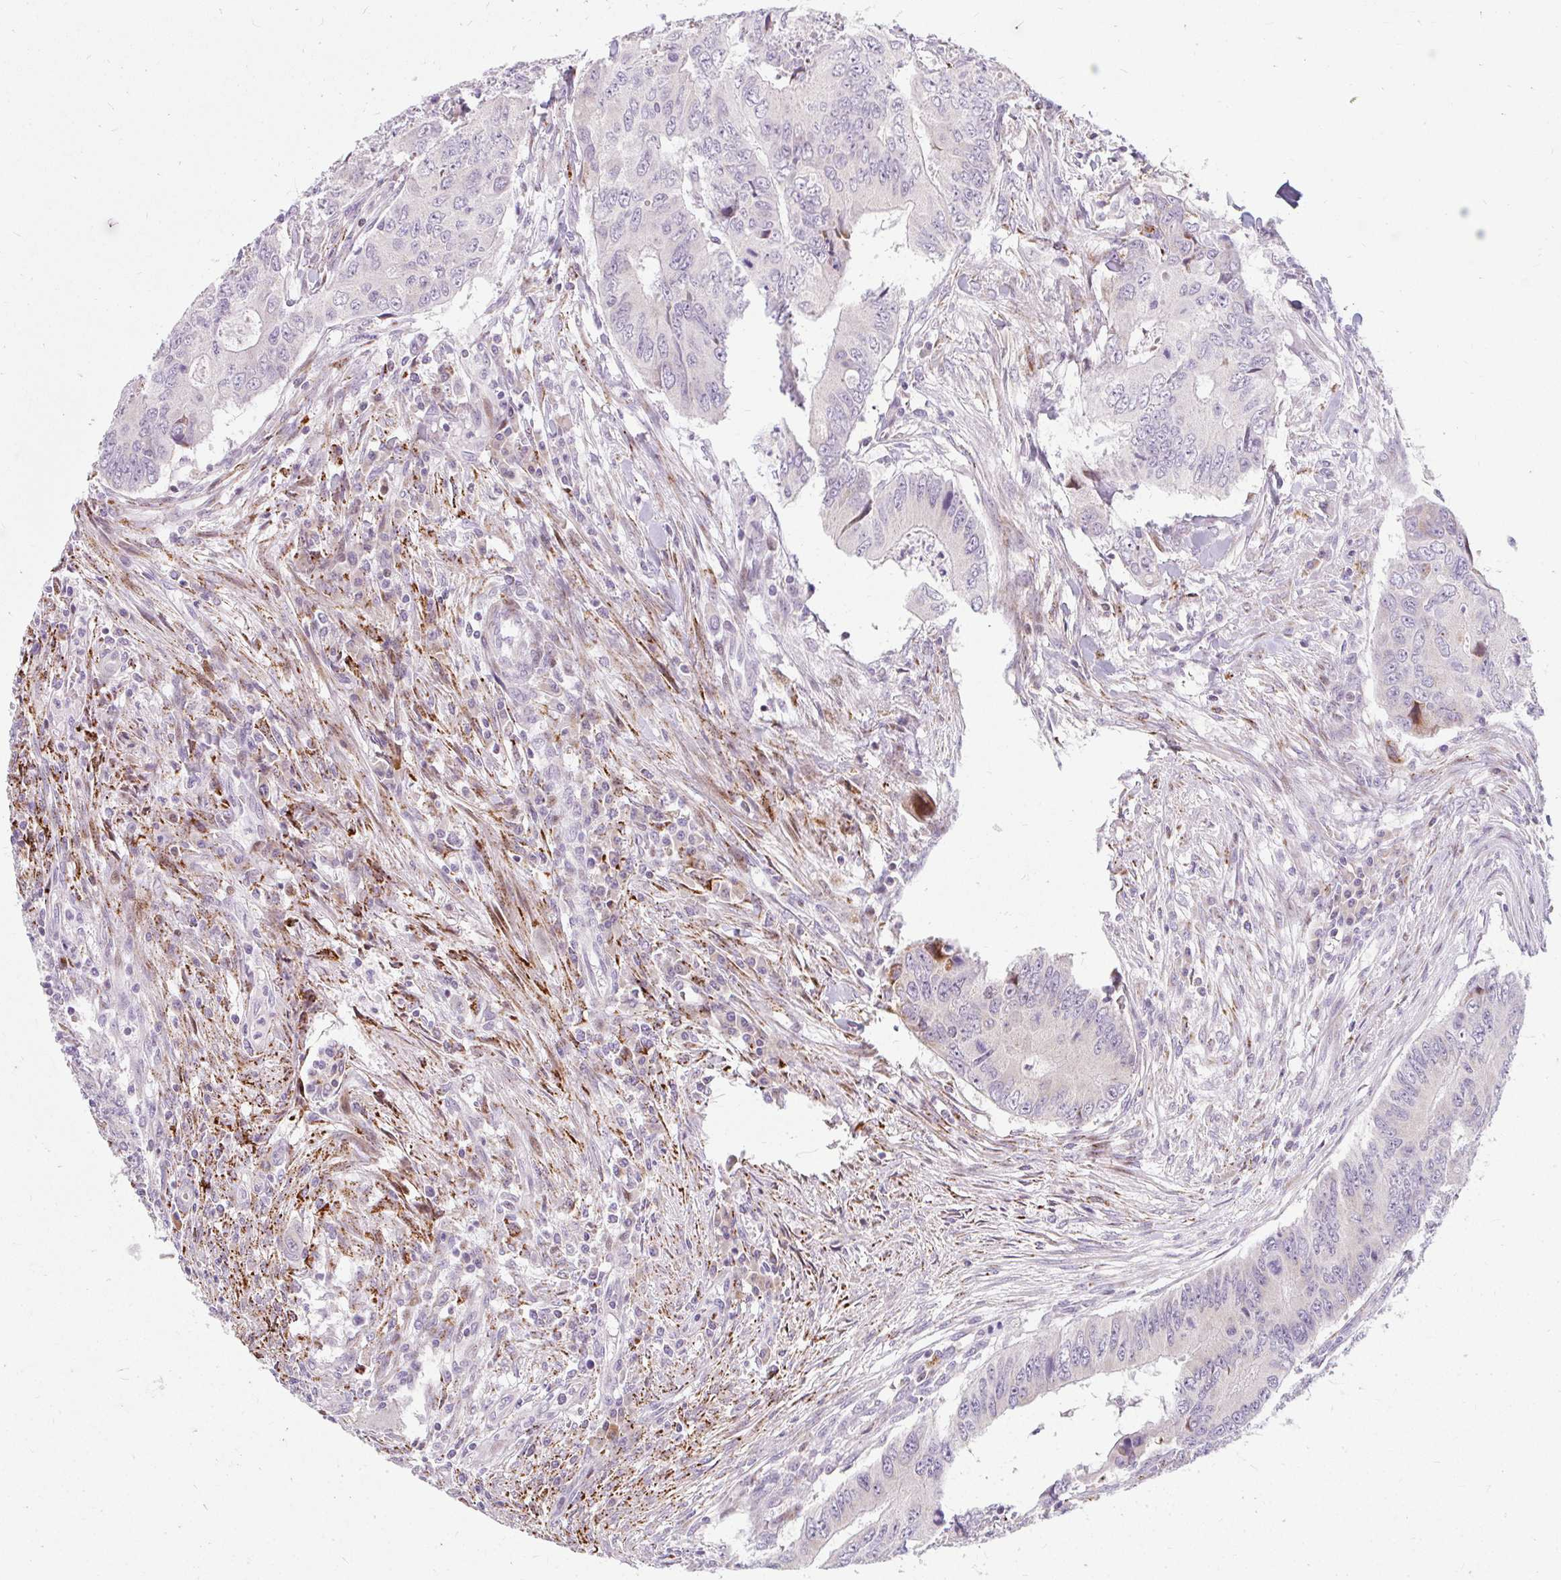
{"staining": {"intensity": "negative", "quantity": "none", "location": "none"}, "tissue": "colorectal cancer", "cell_type": "Tumor cells", "image_type": "cancer", "snomed": [{"axis": "morphology", "description": "Adenocarcinoma, NOS"}, {"axis": "topography", "description": "Colon"}], "caption": "A histopathology image of human colorectal adenocarcinoma is negative for staining in tumor cells.", "gene": "PLA2G5", "patient": {"sex": "male", "age": 53}}